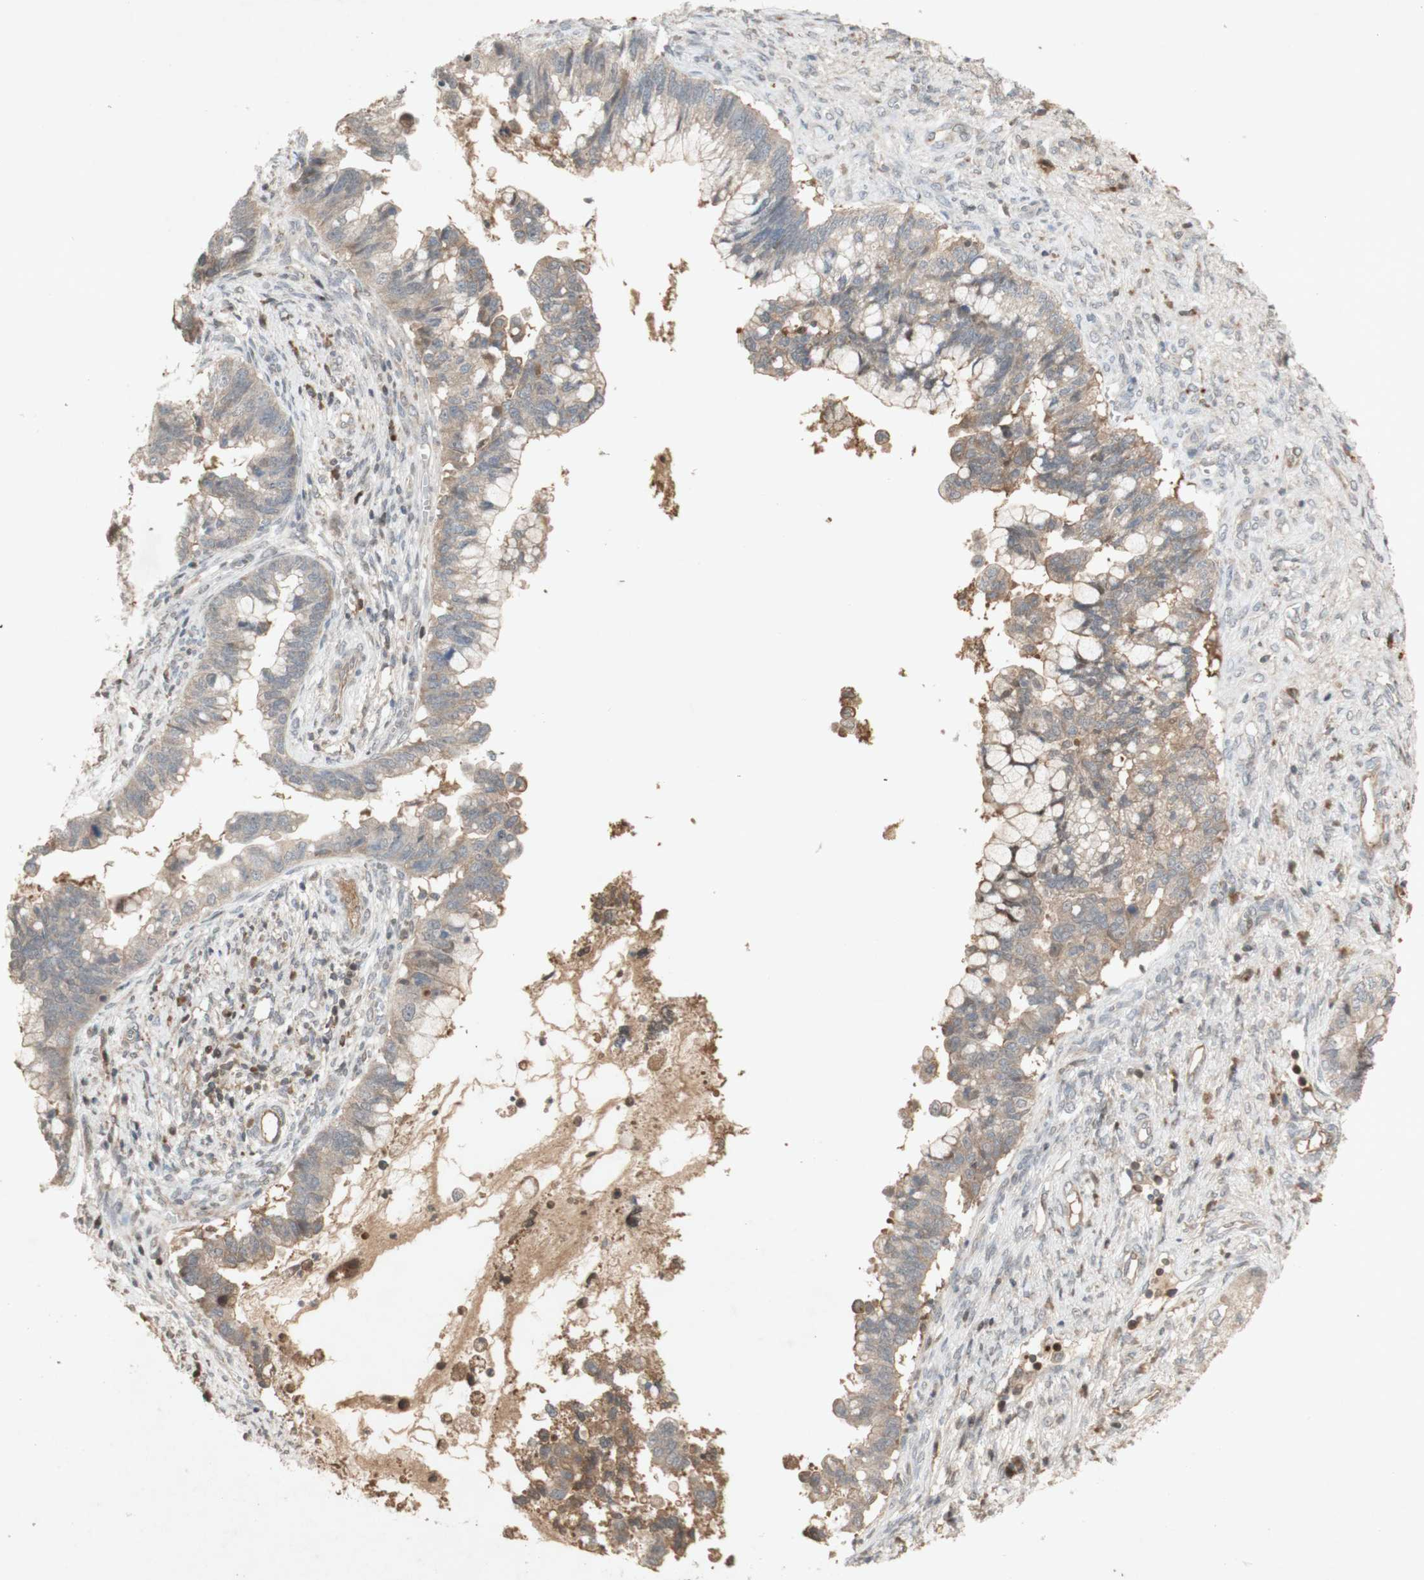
{"staining": {"intensity": "weak", "quantity": "<25%", "location": "cytoplasmic/membranous"}, "tissue": "cervical cancer", "cell_type": "Tumor cells", "image_type": "cancer", "snomed": [{"axis": "morphology", "description": "Adenocarcinoma, NOS"}, {"axis": "topography", "description": "Cervix"}], "caption": "Adenocarcinoma (cervical) was stained to show a protein in brown. There is no significant expression in tumor cells. (DAB IHC visualized using brightfield microscopy, high magnification).", "gene": "NRG4", "patient": {"sex": "female", "age": 44}}